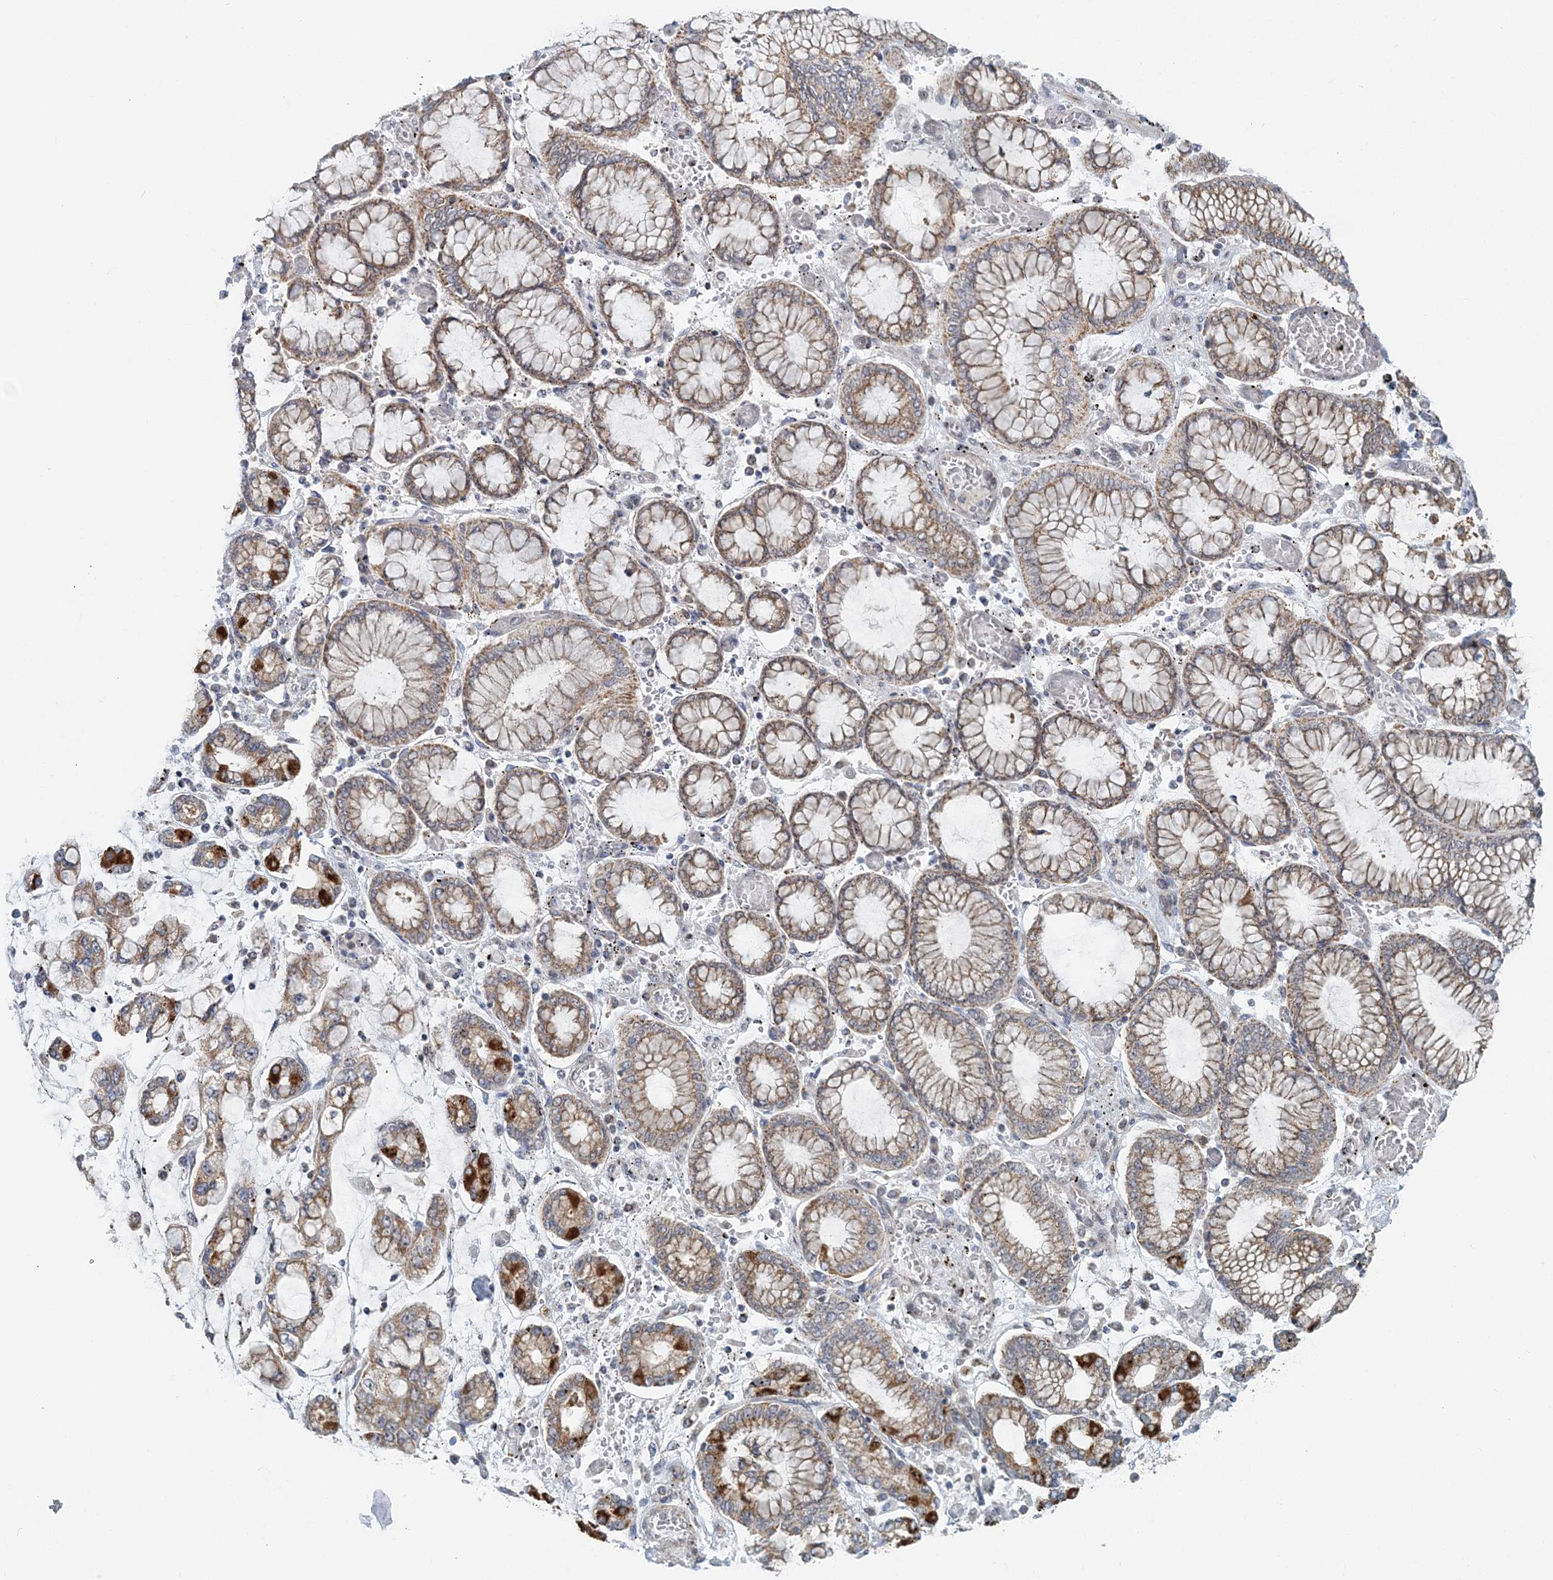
{"staining": {"intensity": "weak", "quantity": ">75%", "location": "cytoplasmic/membranous"}, "tissue": "stomach cancer", "cell_type": "Tumor cells", "image_type": "cancer", "snomed": [{"axis": "morphology", "description": "Normal tissue, NOS"}, {"axis": "morphology", "description": "Adenocarcinoma, NOS"}, {"axis": "topography", "description": "Stomach, upper"}, {"axis": "topography", "description": "Stomach"}], "caption": "Protein staining by immunohistochemistry (IHC) demonstrates weak cytoplasmic/membranous expression in approximately >75% of tumor cells in stomach cancer.", "gene": "RNF150", "patient": {"sex": "male", "age": 76}}